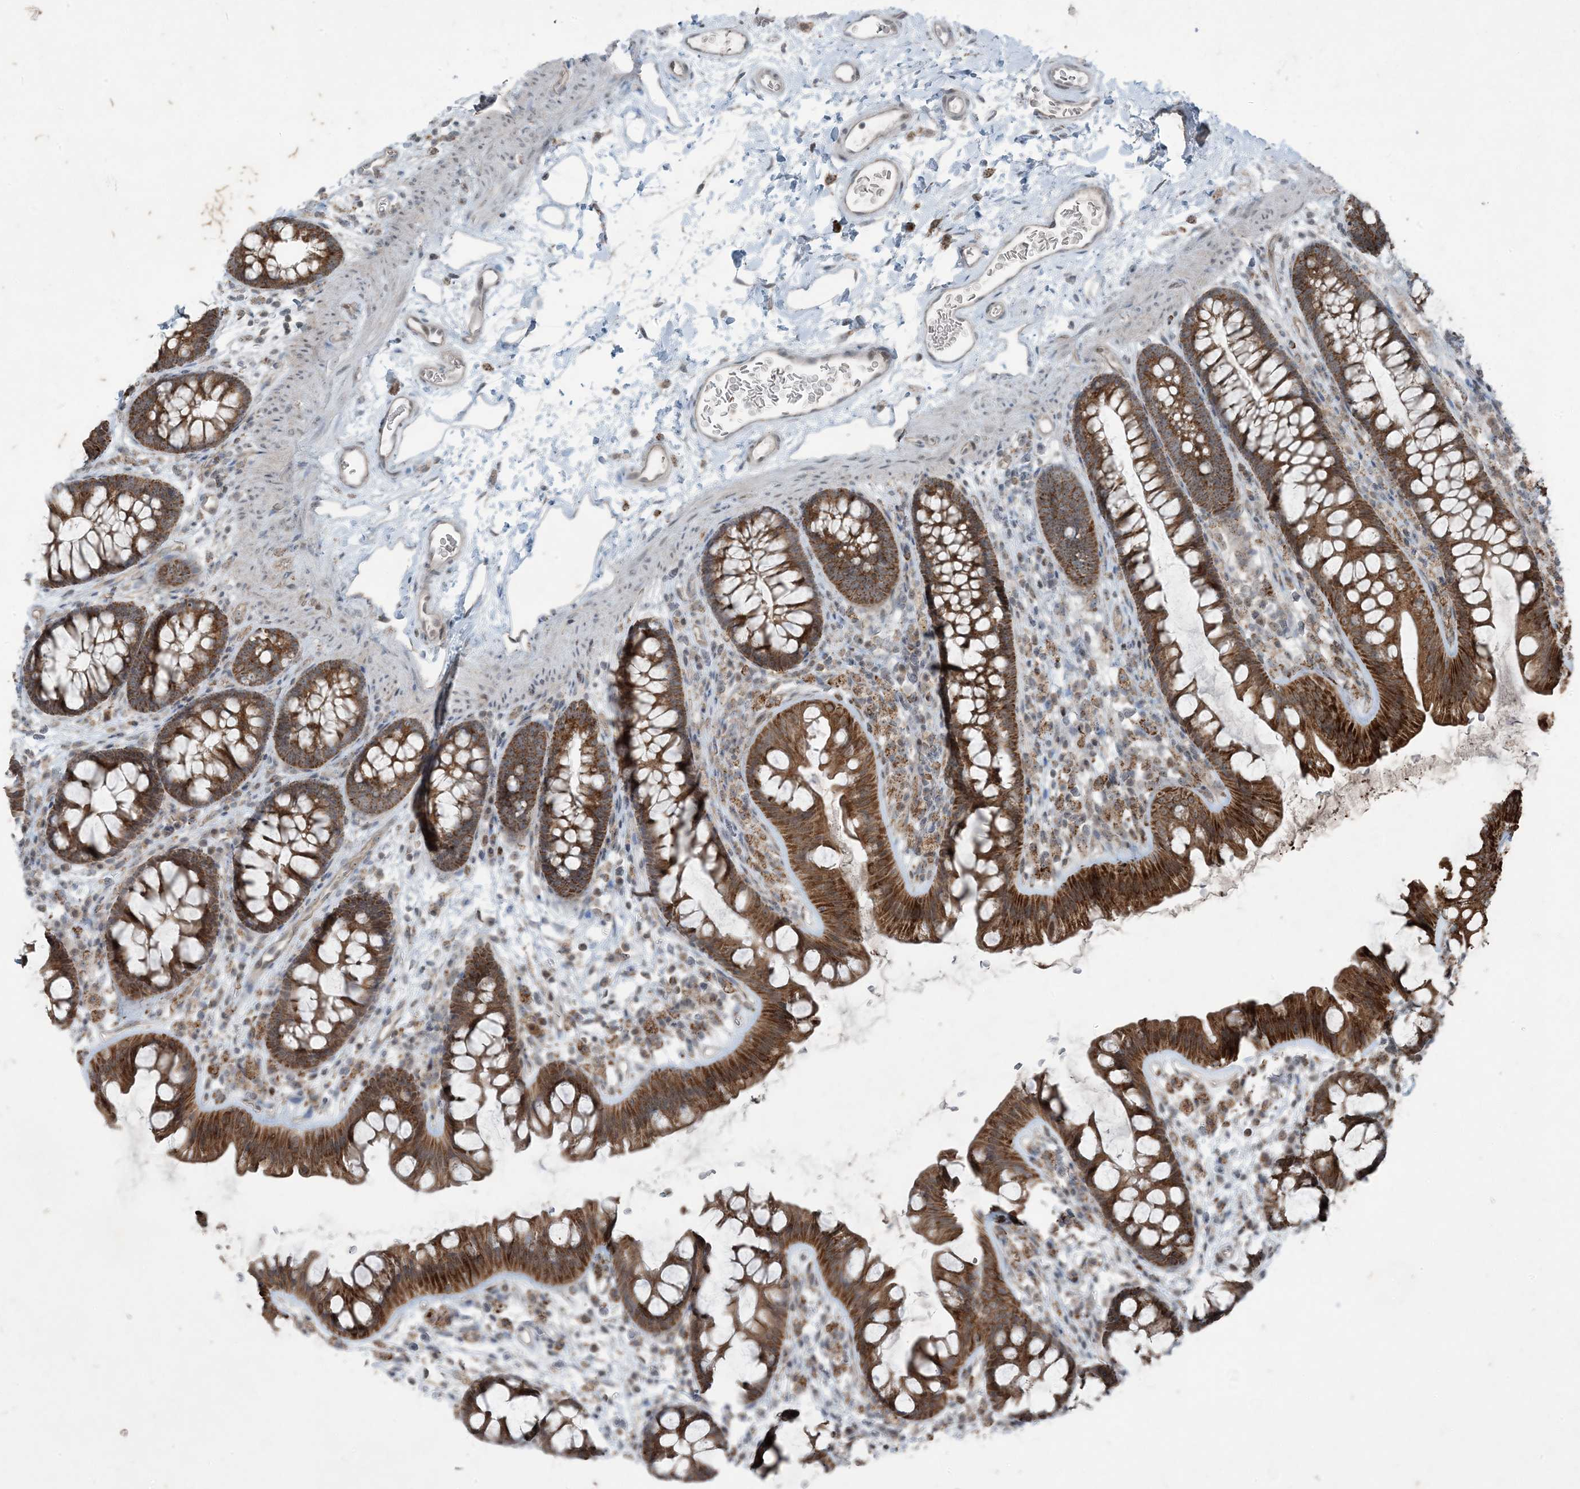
{"staining": {"intensity": "weak", "quantity": "25%-75%", "location": "cytoplasmic/membranous"}, "tissue": "colon", "cell_type": "Endothelial cells", "image_type": "normal", "snomed": [{"axis": "morphology", "description": "Normal tissue, NOS"}, {"axis": "topography", "description": "Colon"}], "caption": "Immunohistochemical staining of unremarkable colon reveals low levels of weak cytoplasmic/membranous positivity in about 25%-75% of endothelial cells. Using DAB (brown) and hematoxylin (blue) stains, captured at high magnification using brightfield microscopy.", "gene": "PC", "patient": {"sex": "female", "age": 62}}